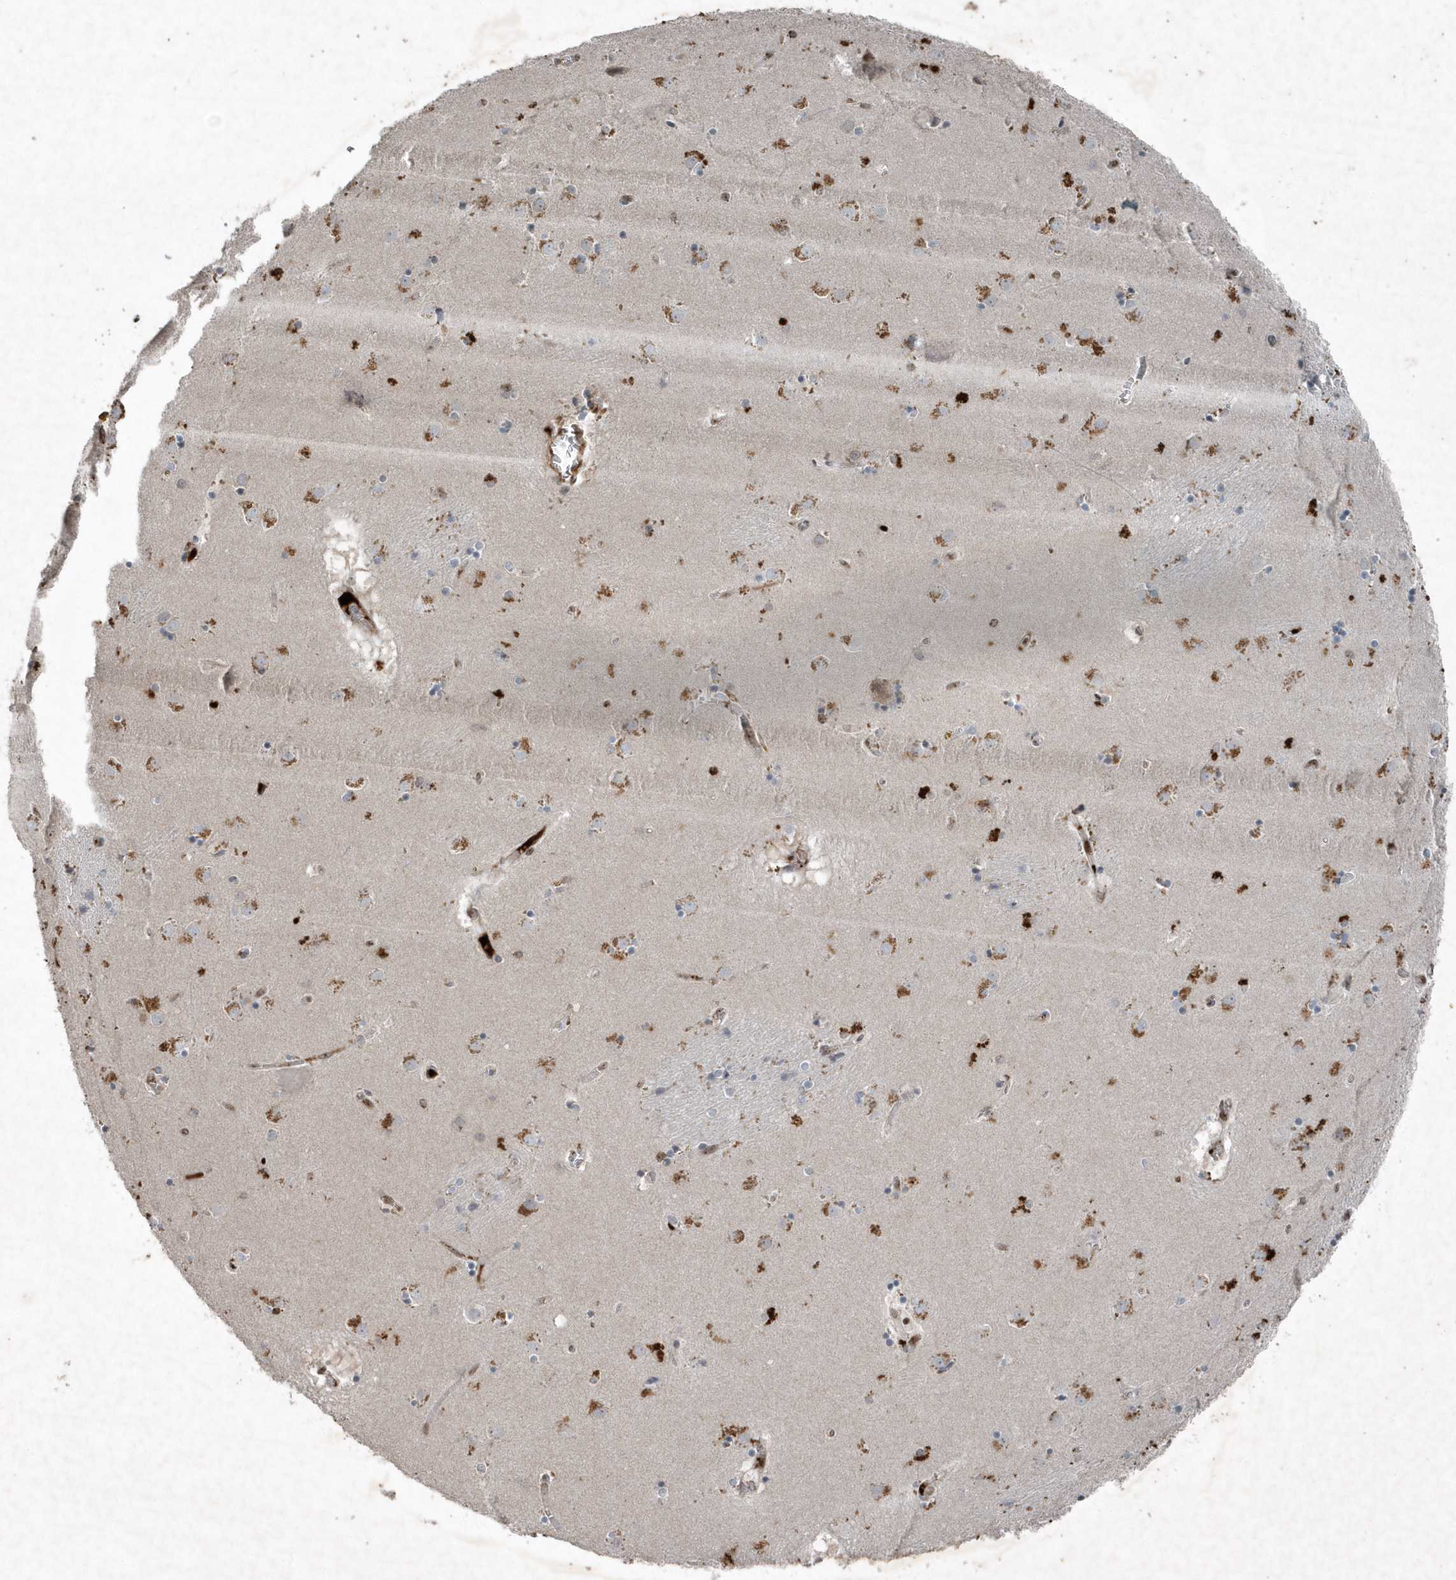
{"staining": {"intensity": "moderate", "quantity": "<25%", "location": "cytoplasmic/membranous"}, "tissue": "caudate", "cell_type": "Glial cells", "image_type": "normal", "snomed": [{"axis": "morphology", "description": "Normal tissue, NOS"}, {"axis": "topography", "description": "Lateral ventricle wall"}], "caption": "DAB (3,3'-diaminobenzidine) immunohistochemical staining of benign caudate demonstrates moderate cytoplasmic/membranous protein positivity in approximately <25% of glial cells. The staining is performed using DAB brown chromogen to label protein expression. The nuclei are counter-stained blue using hematoxylin.", "gene": "QTRT2", "patient": {"sex": "male", "age": 70}}